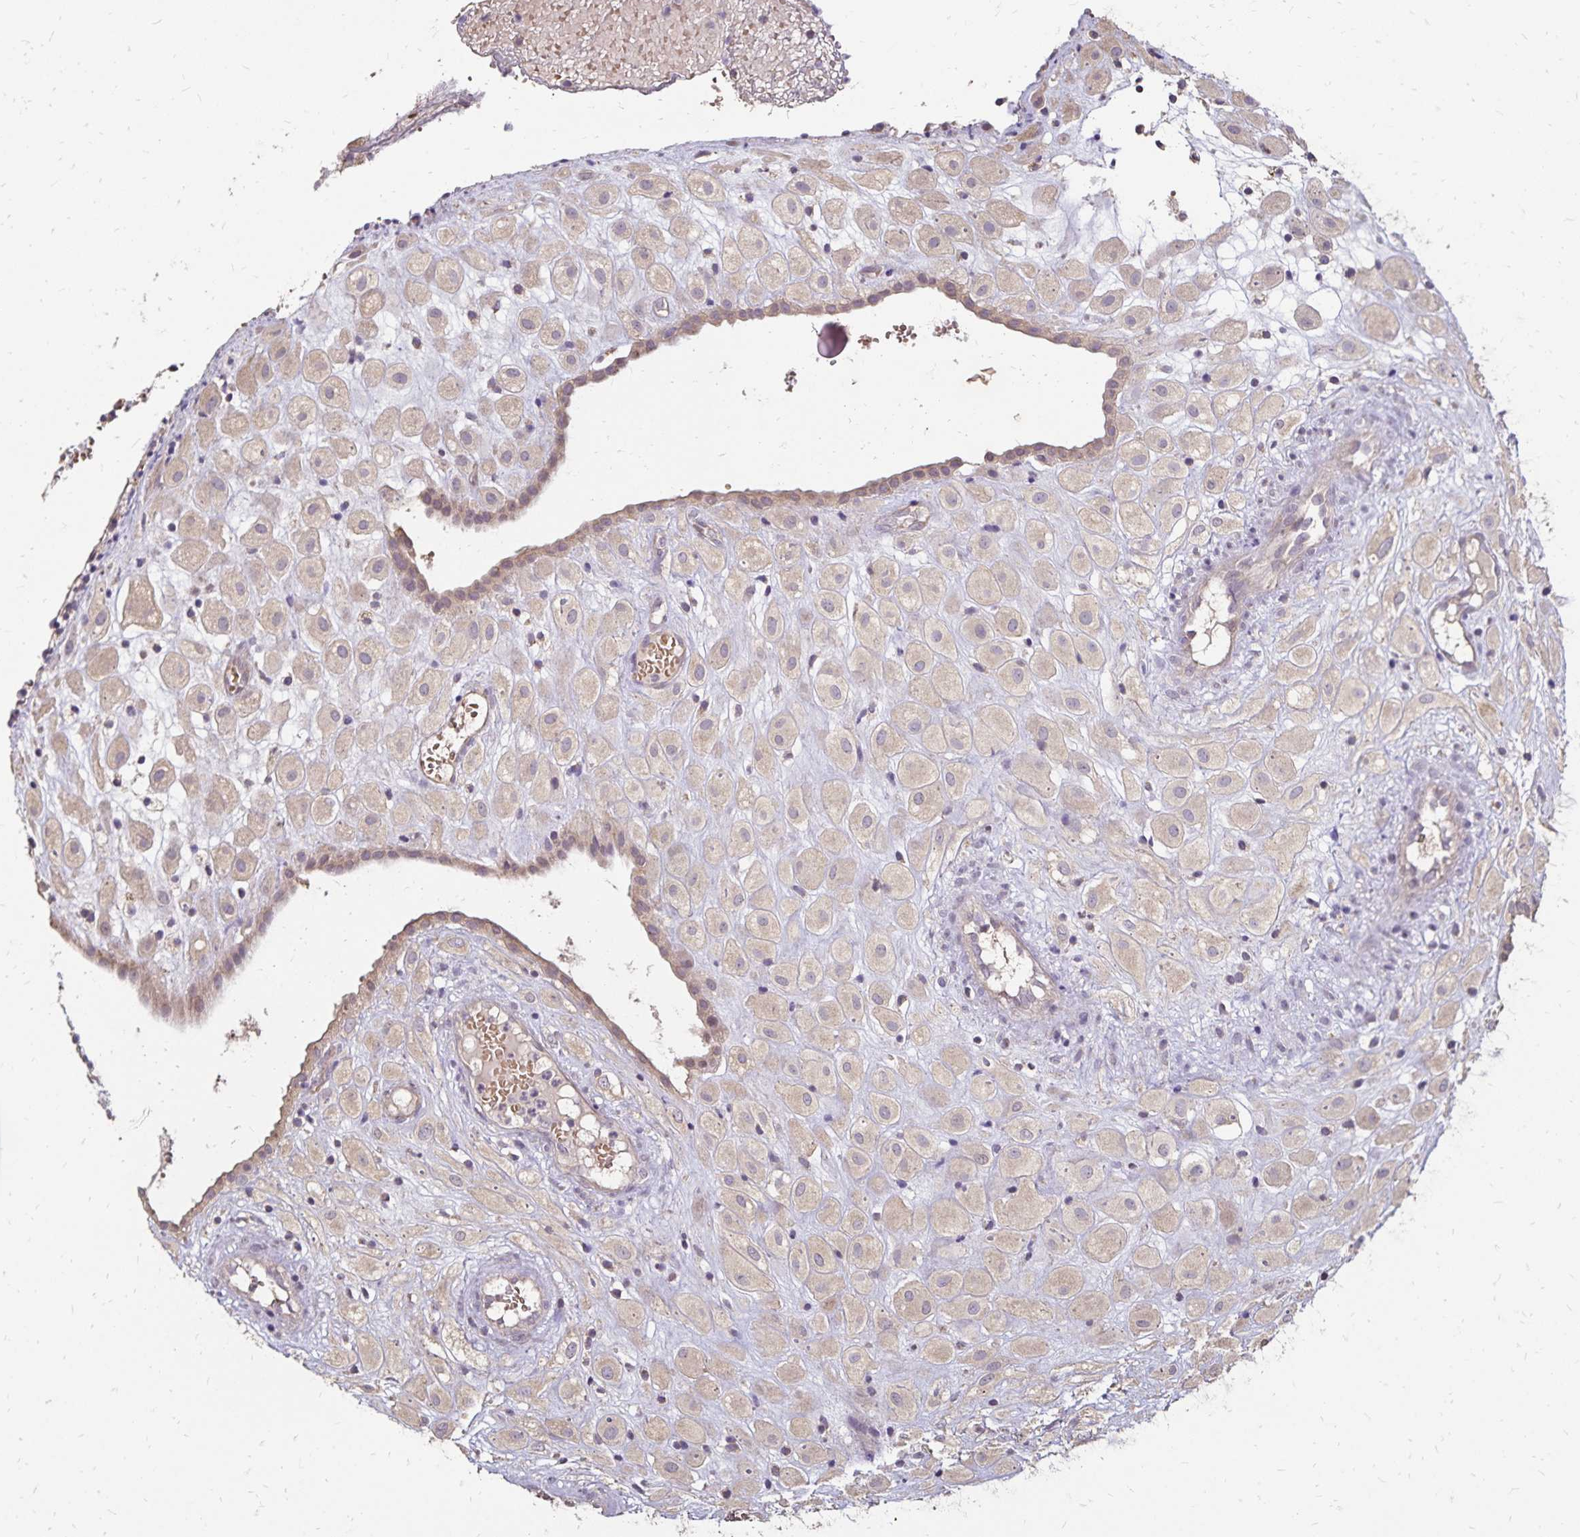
{"staining": {"intensity": "weak", "quantity": "25%-75%", "location": "cytoplasmic/membranous"}, "tissue": "placenta", "cell_type": "Decidual cells", "image_type": "normal", "snomed": [{"axis": "morphology", "description": "Normal tissue, NOS"}, {"axis": "topography", "description": "Placenta"}], "caption": "The micrograph shows staining of benign placenta, revealing weak cytoplasmic/membranous protein staining (brown color) within decidual cells.", "gene": "EMC10", "patient": {"sex": "female", "age": 24}}